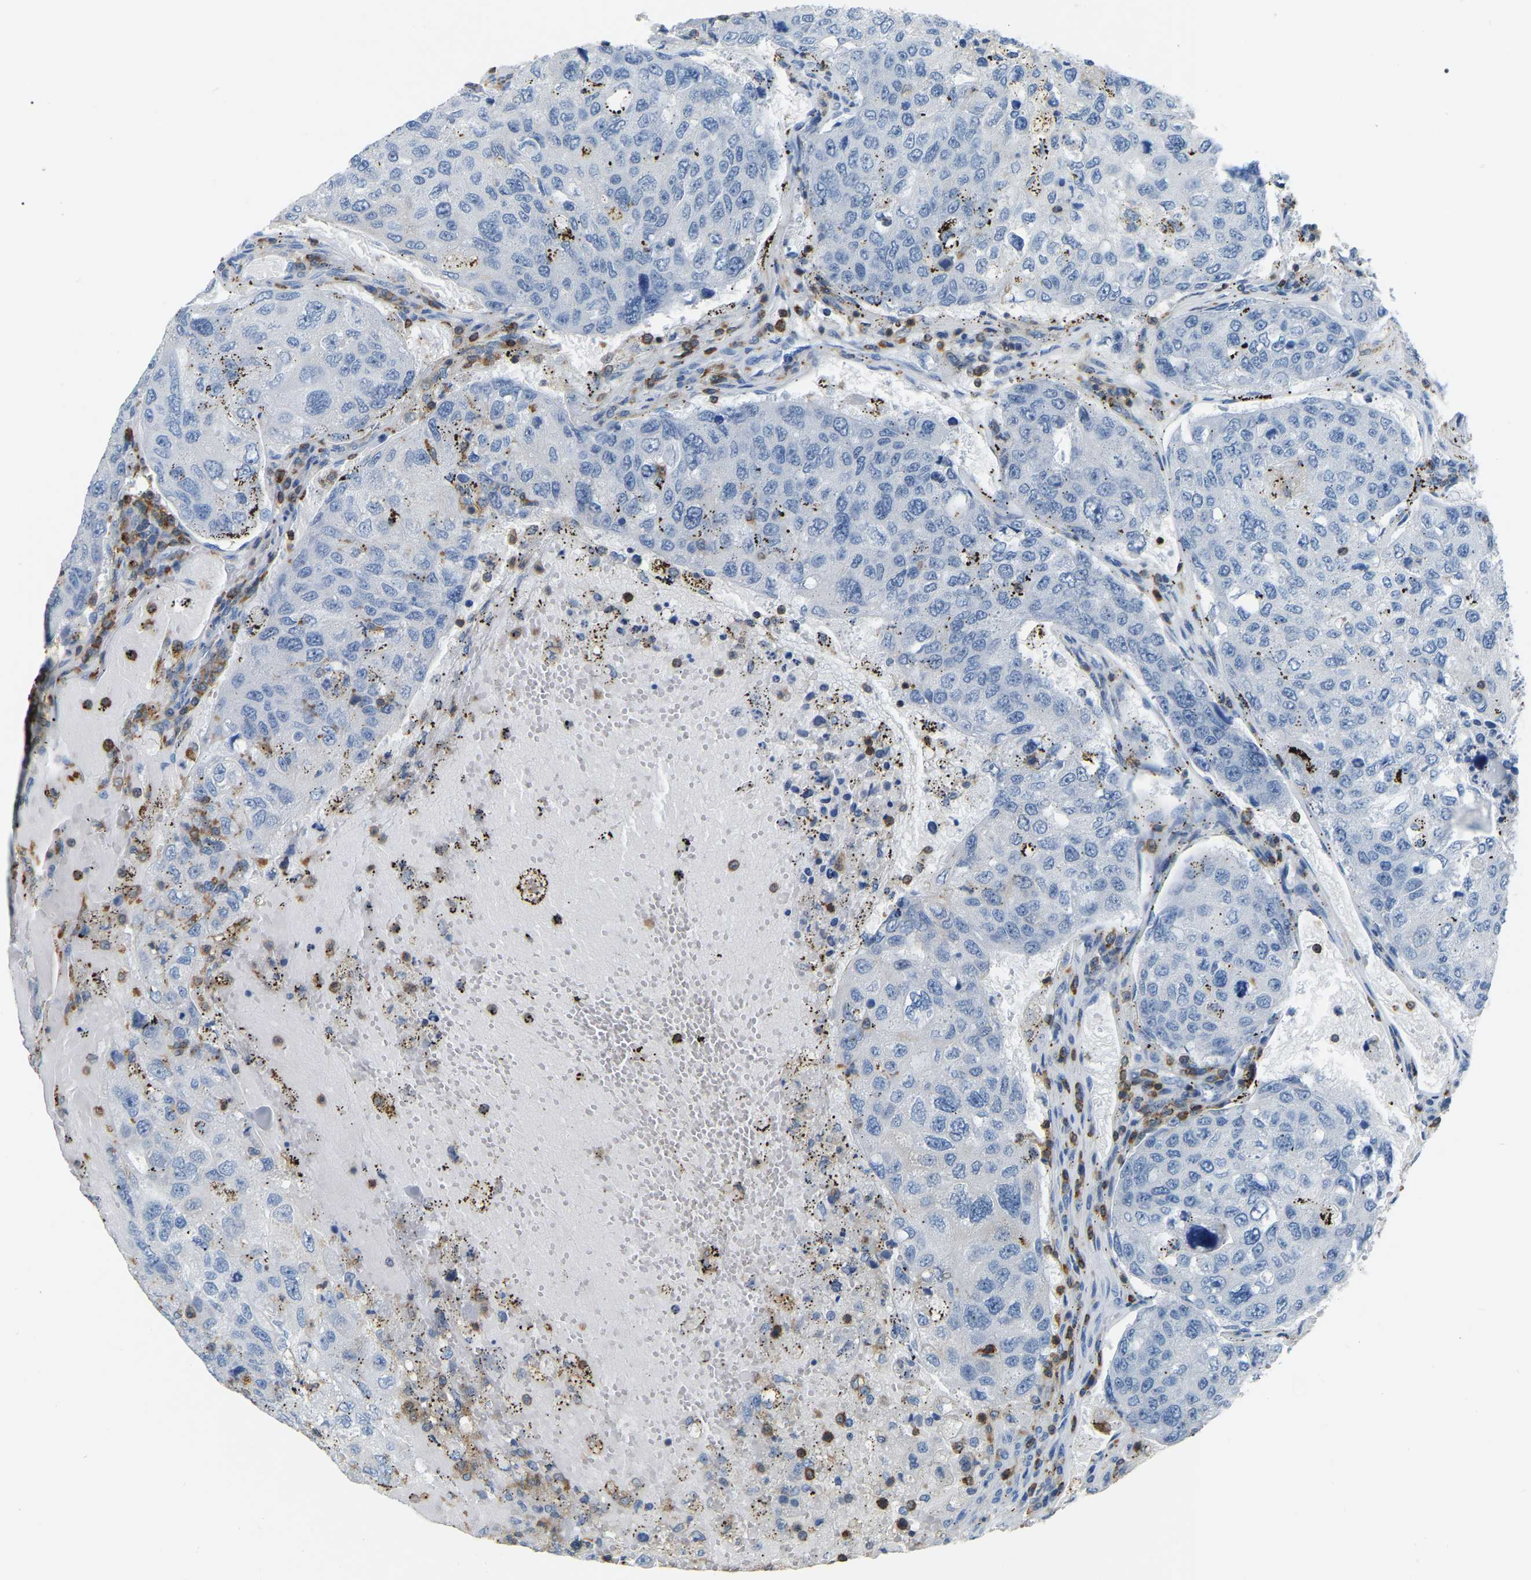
{"staining": {"intensity": "negative", "quantity": "none", "location": "none"}, "tissue": "urothelial cancer", "cell_type": "Tumor cells", "image_type": "cancer", "snomed": [{"axis": "morphology", "description": "Urothelial carcinoma, High grade"}, {"axis": "topography", "description": "Lymph node"}, {"axis": "topography", "description": "Urinary bladder"}], "caption": "Immunohistochemistry histopathology image of high-grade urothelial carcinoma stained for a protein (brown), which demonstrates no positivity in tumor cells. (Immunohistochemistry, brightfield microscopy, high magnification).", "gene": "ARHGAP45", "patient": {"sex": "male", "age": 51}}